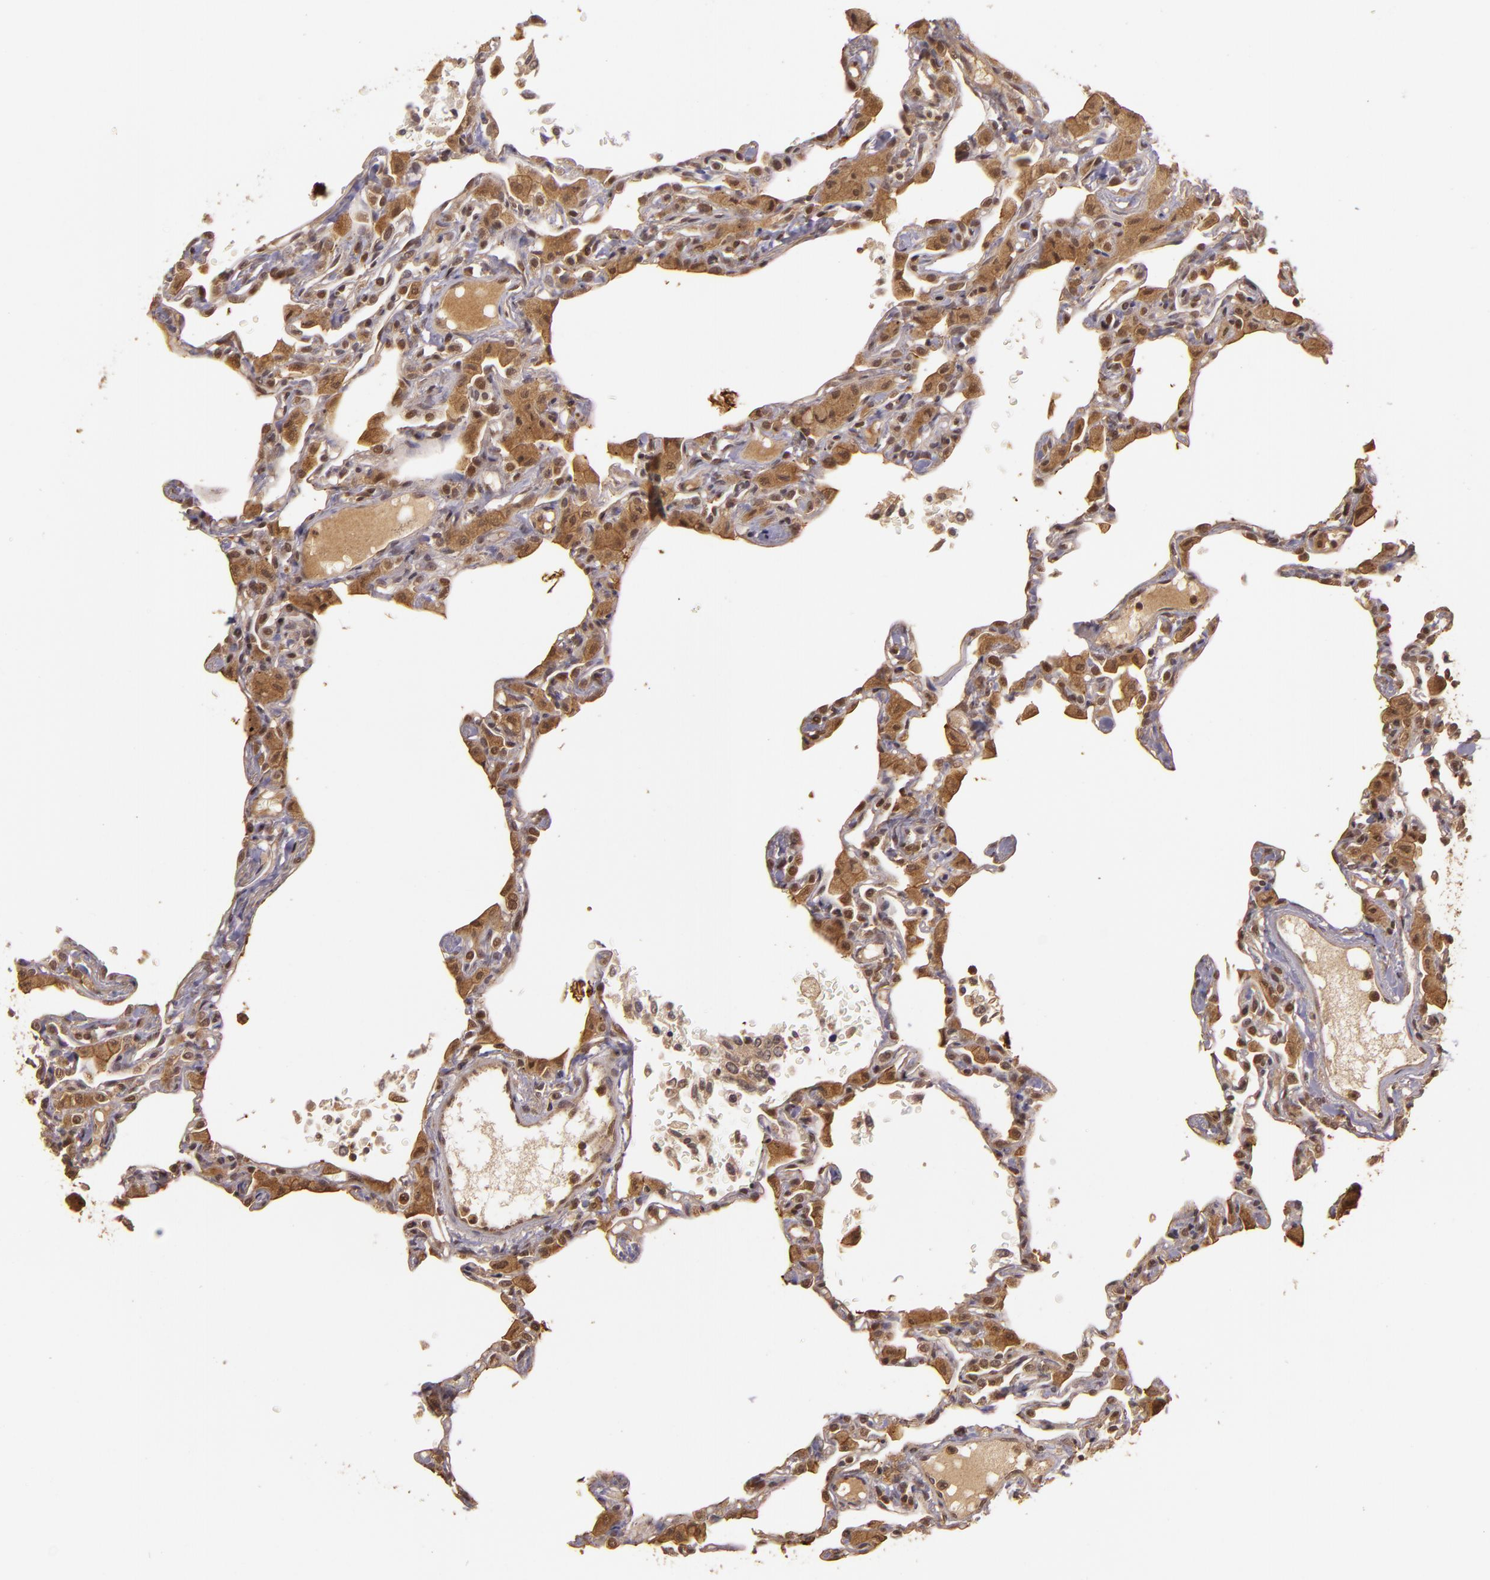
{"staining": {"intensity": "weak", "quantity": "25%-75%", "location": "cytoplasmic/membranous,nuclear"}, "tissue": "lung", "cell_type": "Alveolar cells", "image_type": "normal", "snomed": [{"axis": "morphology", "description": "Normal tissue, NOS"}, {"axis": "topography", "description": "Lung"}], "caption": "Immunohistochemical staining of normal human lung exhibits low levels of weak cytoplasmic/membranous,nuclear expression in approximately 25%-75% of alveolar cells. The staining was performed using DAB (3,3'-diaminobenzidine) to visualize the protein expression in brown, while the nuclei were stained in blue with hematoxylin (Magnification: 20x).", "gene": "TXNRD2", "patient": {"sex": "female", "age": 49}}